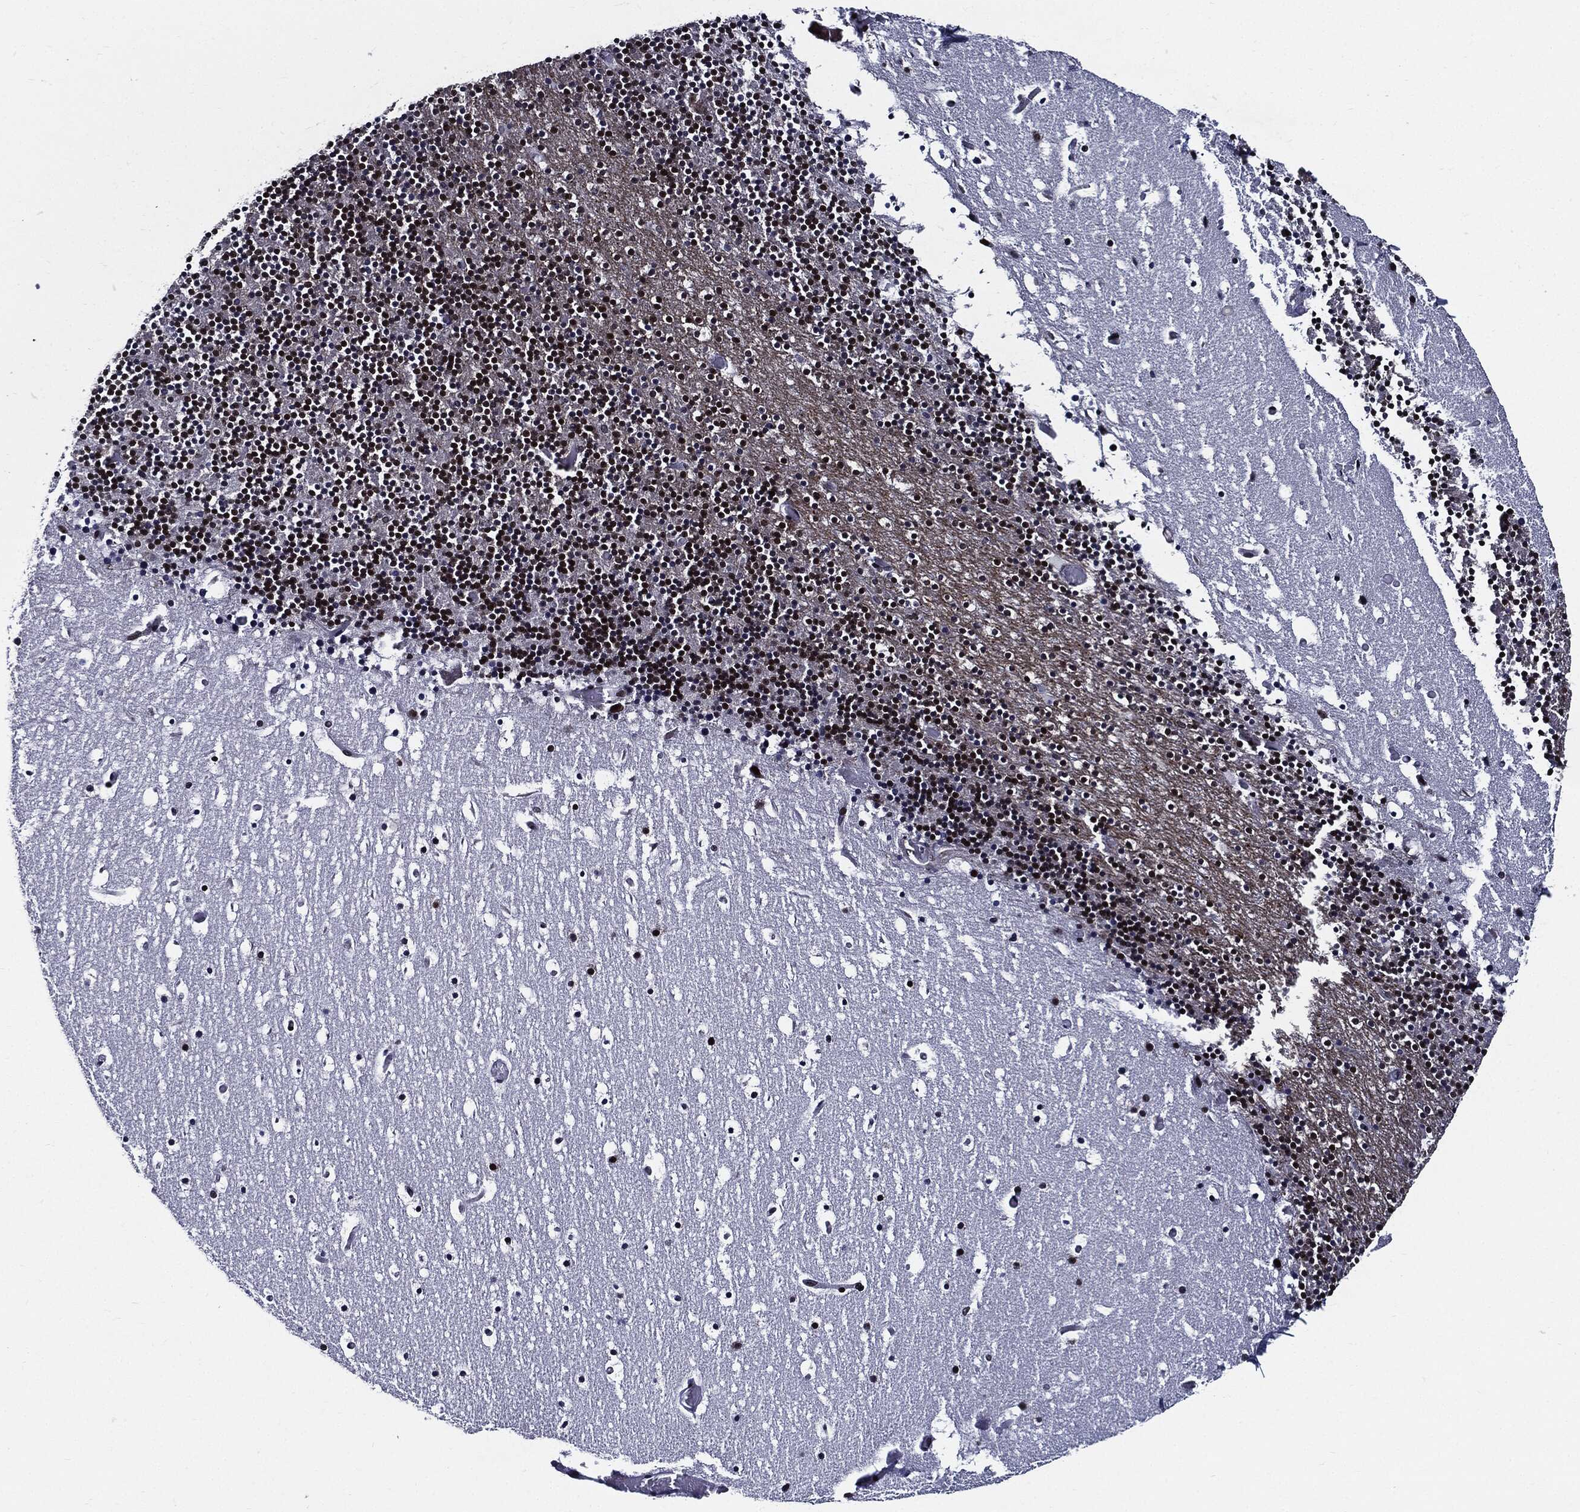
{"staining": {"intensity": "strong", "quantity": ">75%", "location": "nuclear"}, "tissue": "cerebellum", "cell_type": "Cells in granular layer", "image_type": "normal", "snomed": [{"axis": "morphology", "description": "Normal tissue, NOS"}, {"axis": "topography", "description": "Cerebellum"}], "caption": "Human cerebellum stained with a brown dye shows strong nuclear positive expression in about >75% of cells in granular layer.", "gene": "ZFP91", "patient": {"sex": "male", "age": 37}}